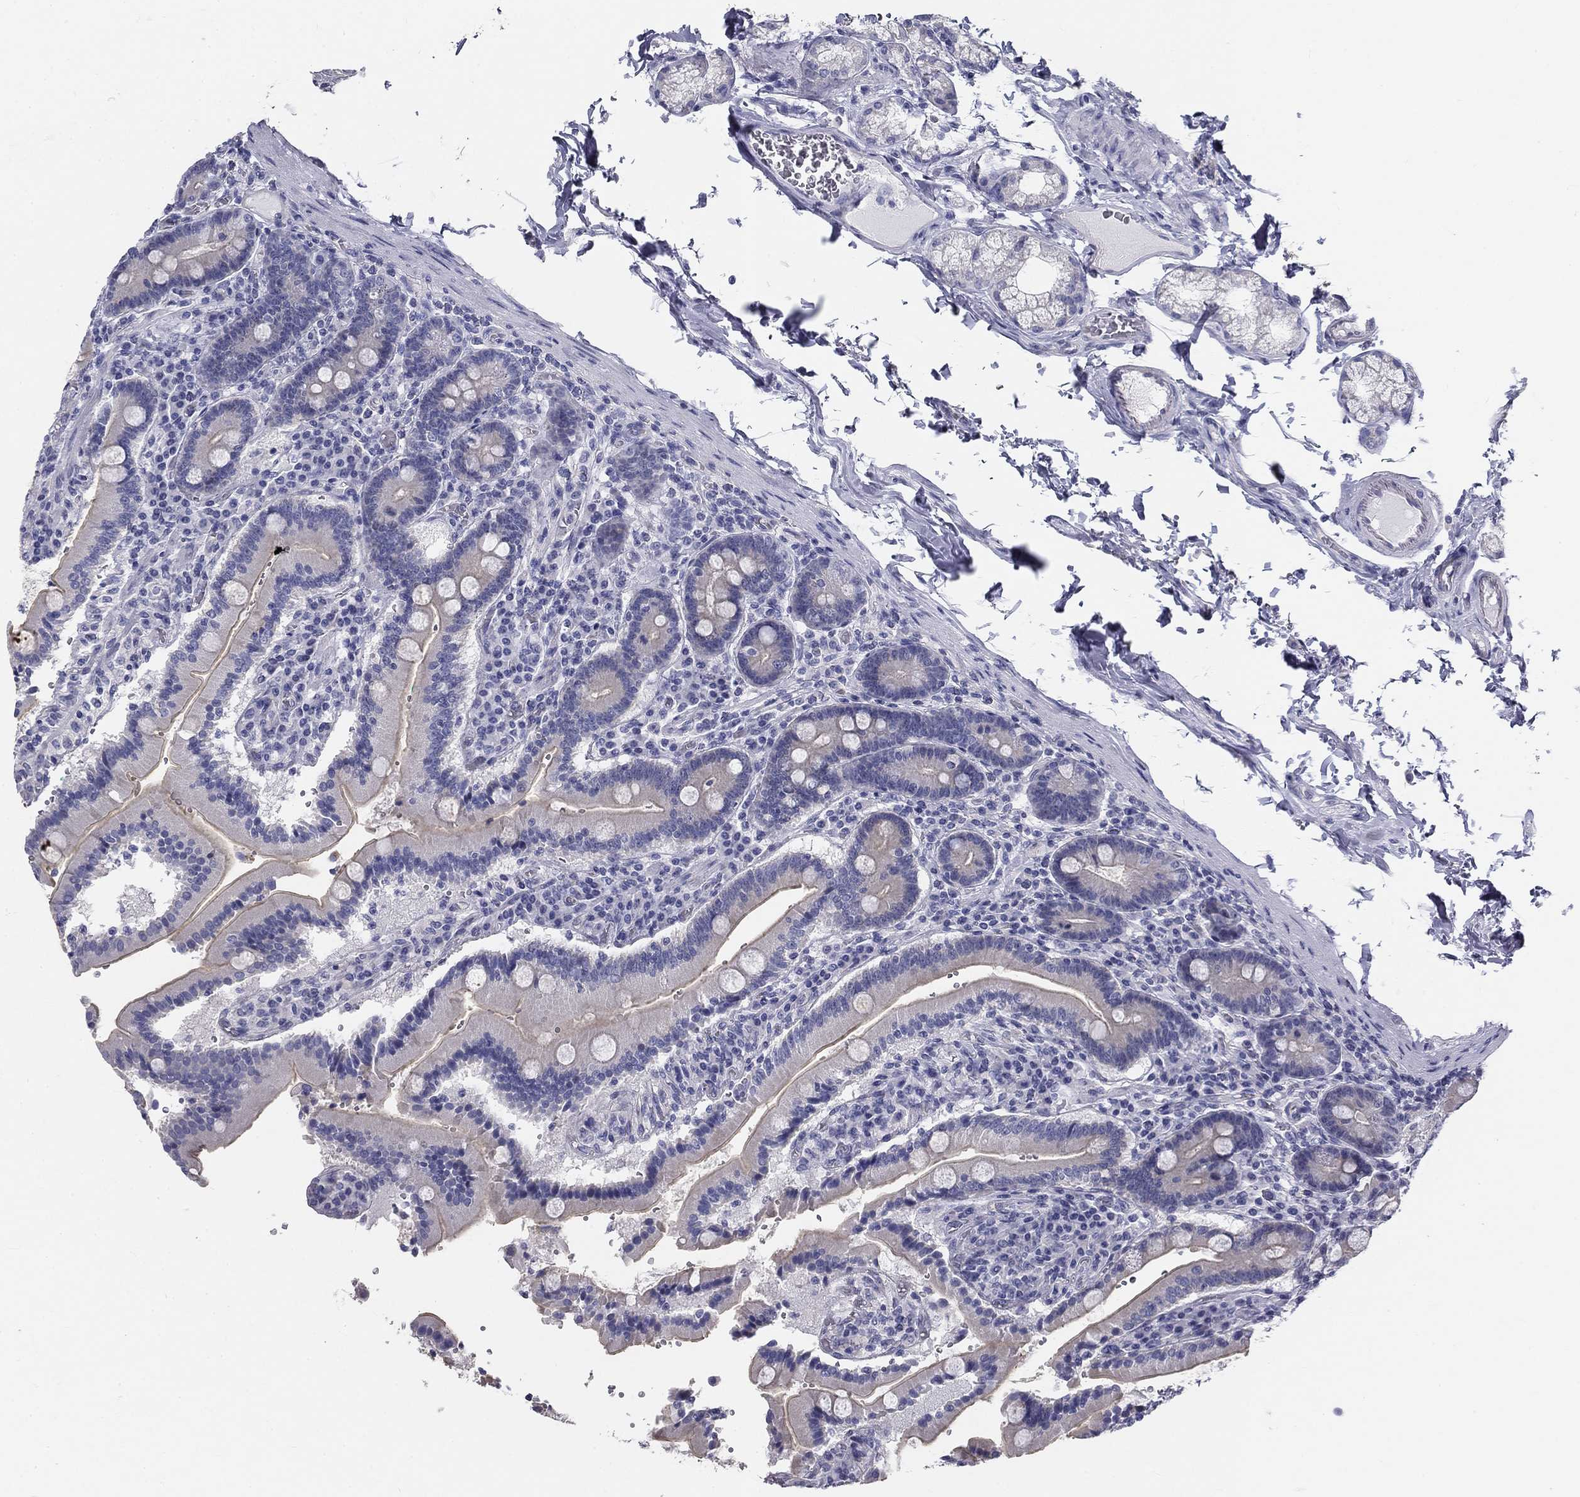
{"staining": {"intensity": "negative", "quantity": "none", "location": "none"}, "tissue": "duodenum", "cell_type": "Glandular cells", "image_type": "normal", "snomed": [{"axis": "morphology", "description": "Normal tissue, NOS"}, {"axis": "topography", "description": "Duodenum"}], "caption": "IHC photomicrograph of normal duodenum stained for a protein (brown), which reveals no staining in glandular cells. (DAB (3,3'-diaminobenzidine) immunohistochemistry (IHC) visualized using brightfield microscopy, high magnification).", "gene": "GALNTL5", "patient": {"sex": "female", "age": 62}}